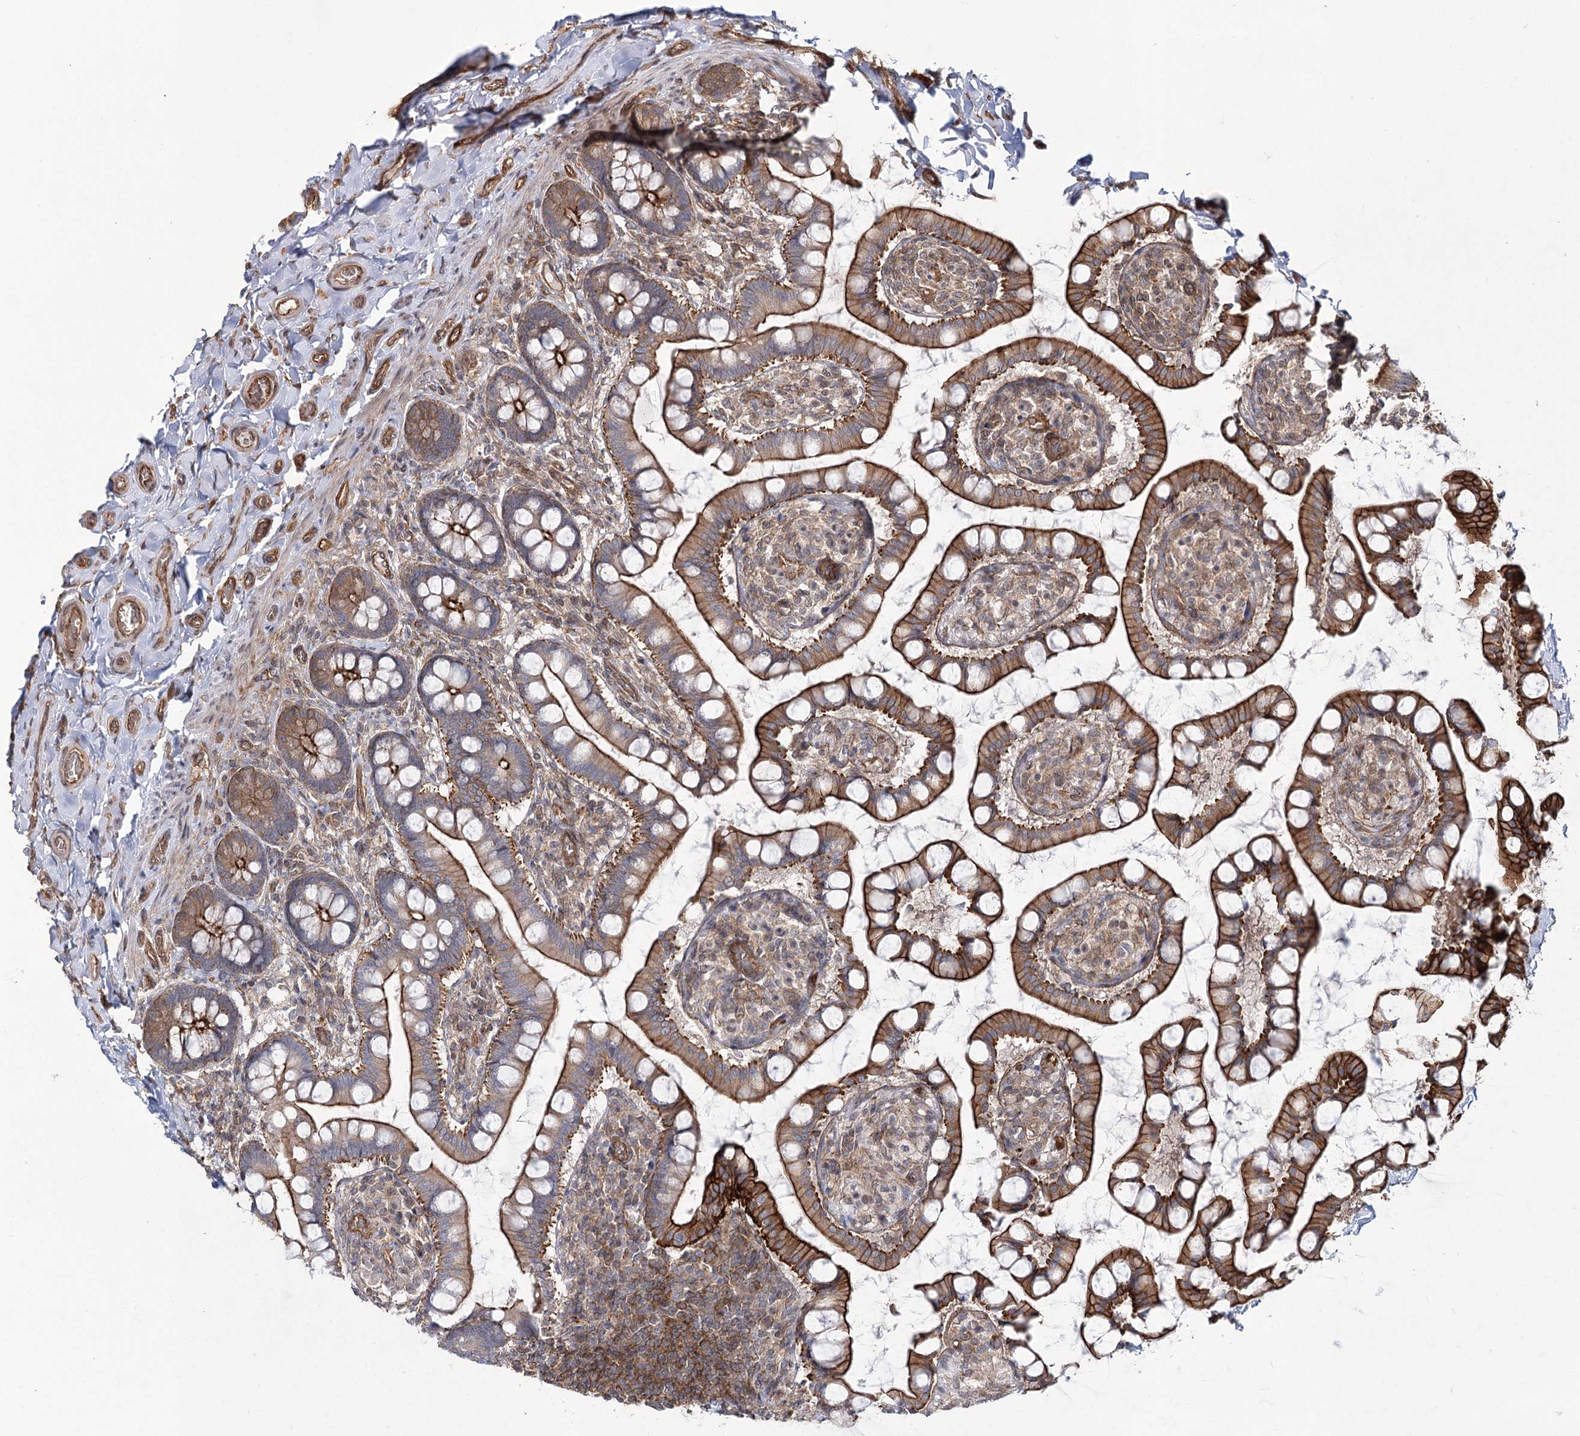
{"staining": {"intensity": "strong", "quantity": "25%-75%", "location": "cytoplasmic/membranous"}, "tissue": "small intestine", "cell_type": "Glandular cells", "image_type": "normal", "snomed": [{"axis": "morphology", "description": "Normal tissue, NOS"}, {"axis": "topography", "description": "Small intestine"}], "caption": "IHC (DAB (3,3'-diaminobenzidine)) staining of unremarkable human small intestine shows strong cytoplasmic/membranous protein expression in about 25%-75% of glandular cells. (Stains: DAB in brown, nuclei in blue, Microscopy: brightfield microscopy at high magnification).", "gene": "IQSEC1", "patient": {"sex": "male", "age": 52}}